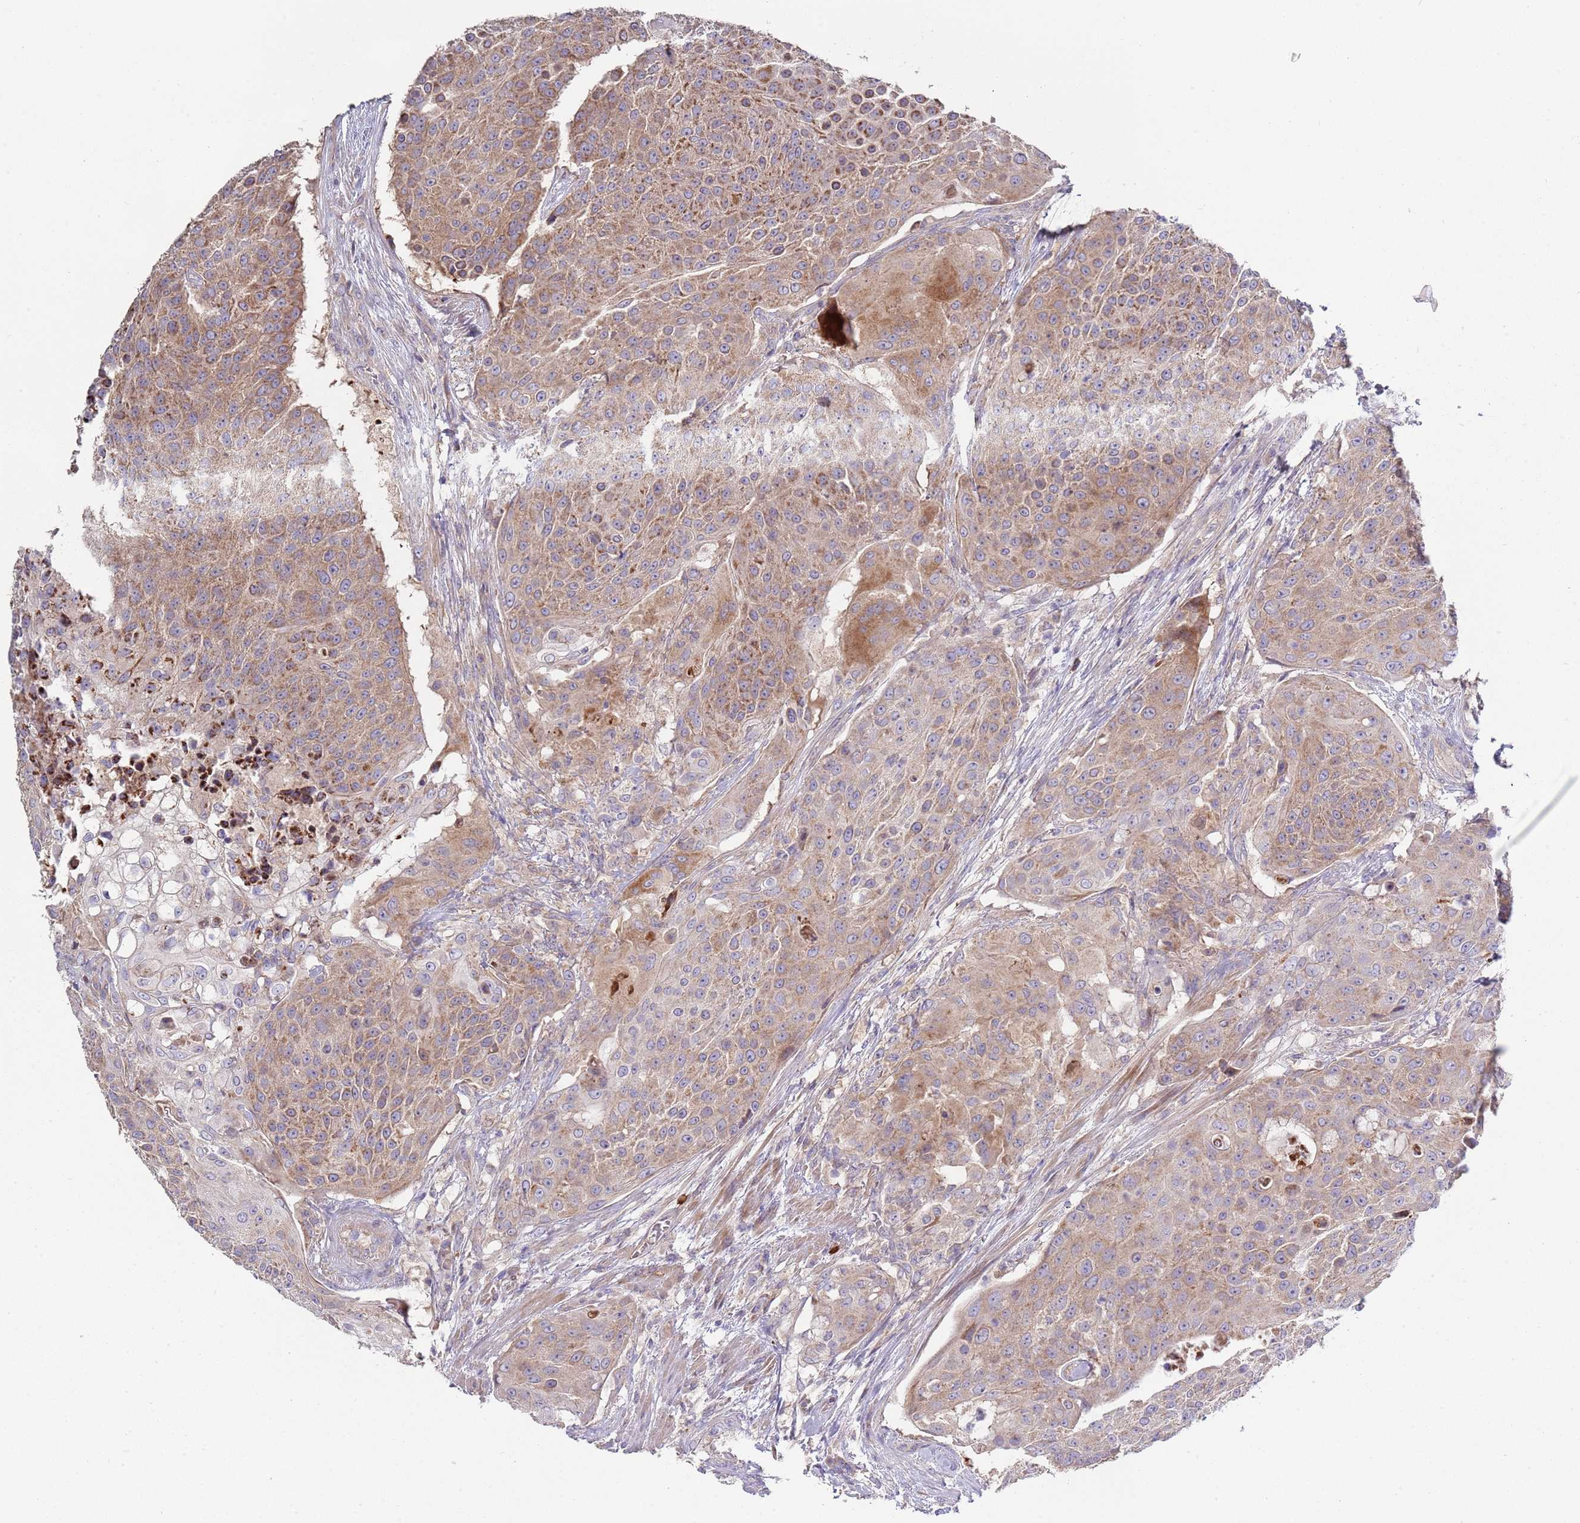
{"staining": {"intensity": "moderate", "quantity": ">75%", "location": "cytoplasmic/membranous"}, "tissue": "urothelial cancer", "cell_type": "Tumor cells", "image_type": "cancer", "snomed": [{"axis": "morphology", "description": "Urothelial carcinoma, High grade"}, {"axis": "topography", "description": "Urinary bladder"}], "caption": "There is medium levels of moderate cytoplasmic/membranous positivity in tumor cells of urothelial cancer, as demonstrated by immunohistochemical staining (brown color).", "gene": "ABCC10", "patient": {"sex": "female", "age": 63}}